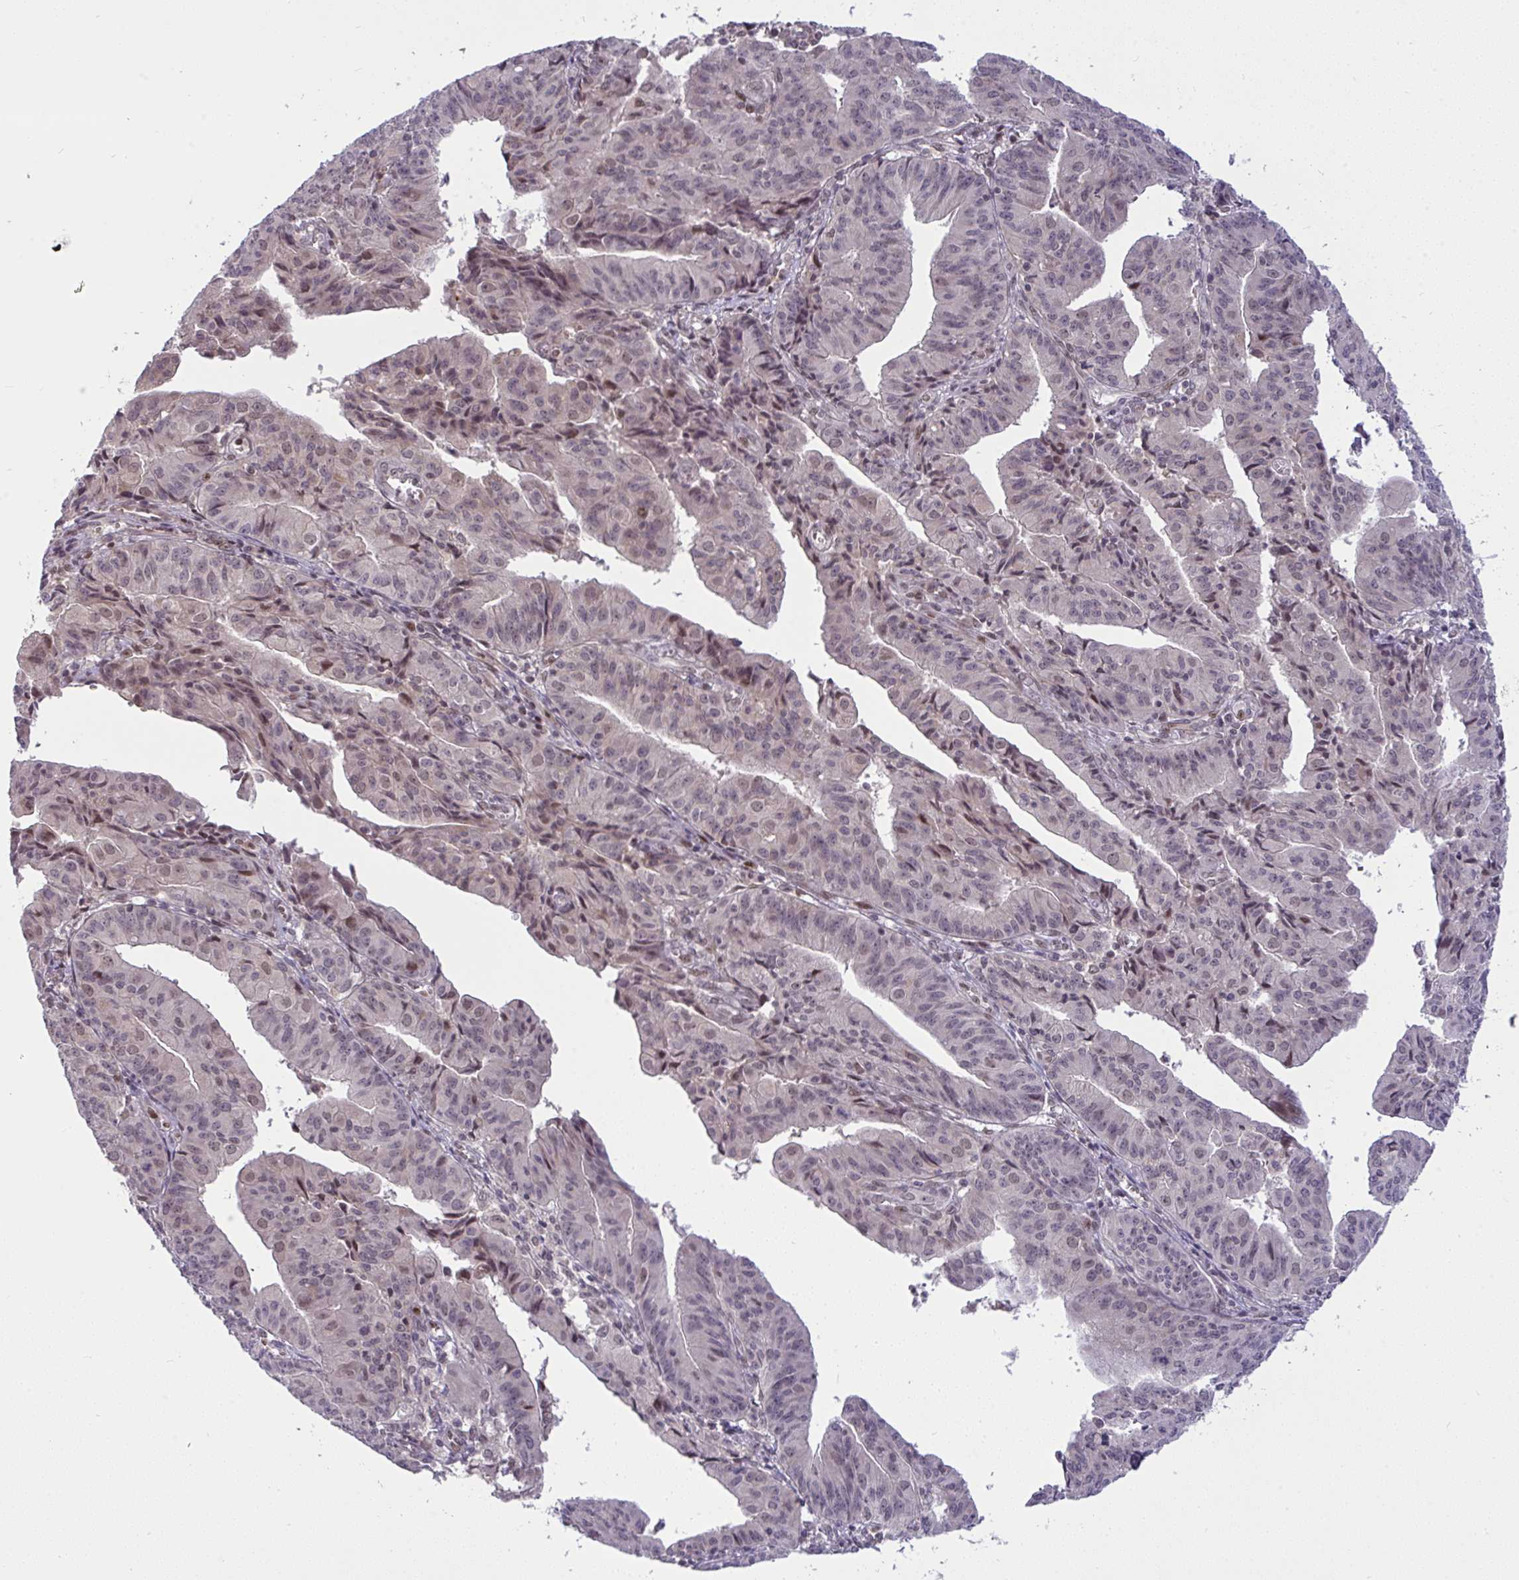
{"staining": {"intensity": "weak", "quantity": "25%-75%", "location": "nuclear"}, "tissue": "endometrial cancer", "cell_type": "Tumor cells", "image_type": "cancer", "snomed": [{"axis": "morphology", "description": "Adenocarcinoma, NOS"}, {"axis": "topography", "description": "Endometrium"}], "caption": "Approximately 25%-75% of tumor cells in endometrial cancer (adenocarcinoma) demonstrate weak nuclear protein expression as visualized by brown immunohistochemical staining.", "gene": "KLF2", "patient": {"sex": "female", "age": 56}}